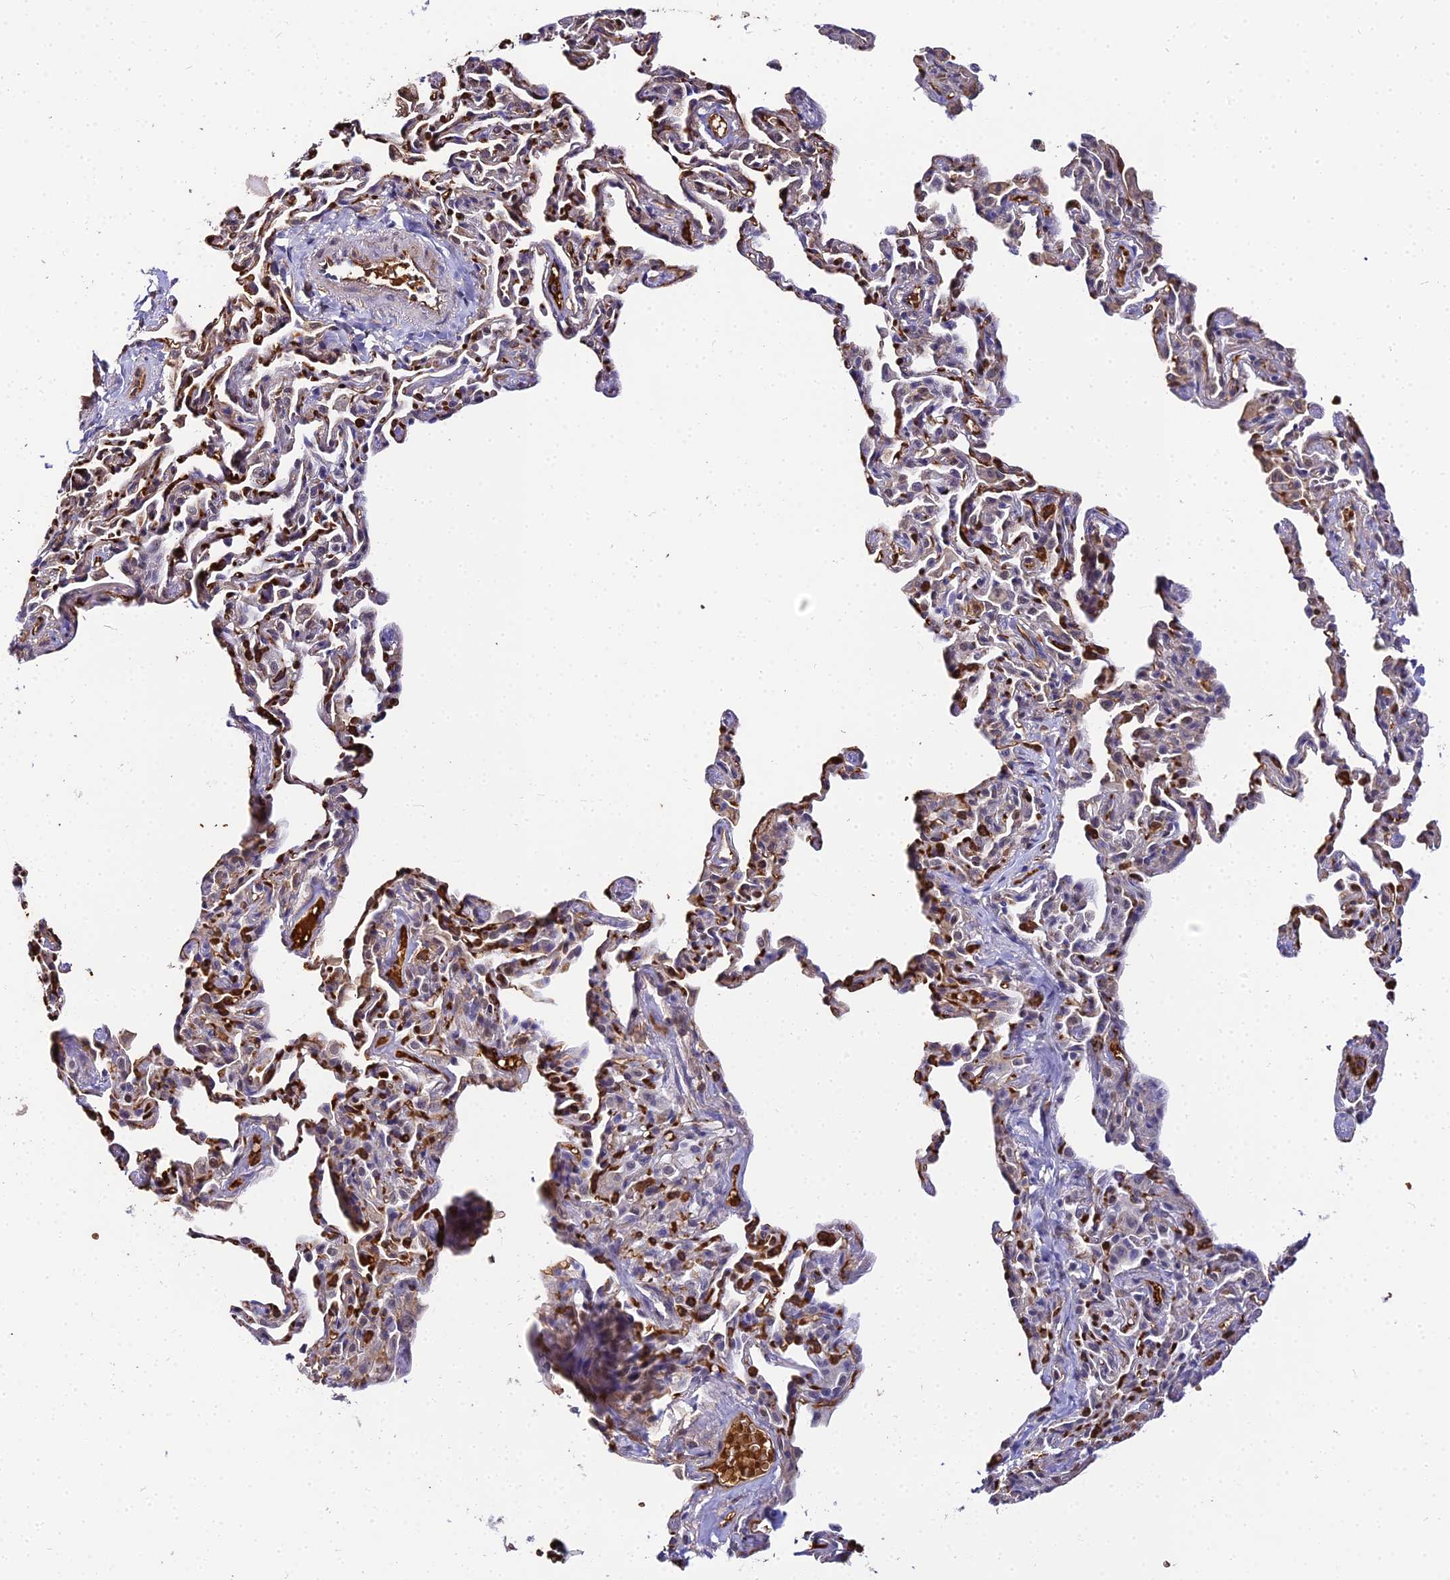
{"staining": {"intensity": "strong", "quantity": "25%-75%", "location": "nuclear"}, "tissue": "bronchus", "cell_type": "Respiratory epithelial cells", "image_type": "normal", "snomed": [{"axis": "morphology", "description": "Normal tissue, NOS"}, {"axis": "topography", "description": "Bronchus"}, {"axis": "topography", "description": "Lung"}], "caption": "Normal bronchus was stained to show a protein in brown. There is high levels of strong nuclear expression in about 25%-75% of respiratory epithelial cells. The protein is stained brown, and the nuclei are stained in blue (DAB IHC with brightfield microscopy, high magnification).", "gene": "BCL9", "patient": {"sex": "male", "age": 64}}